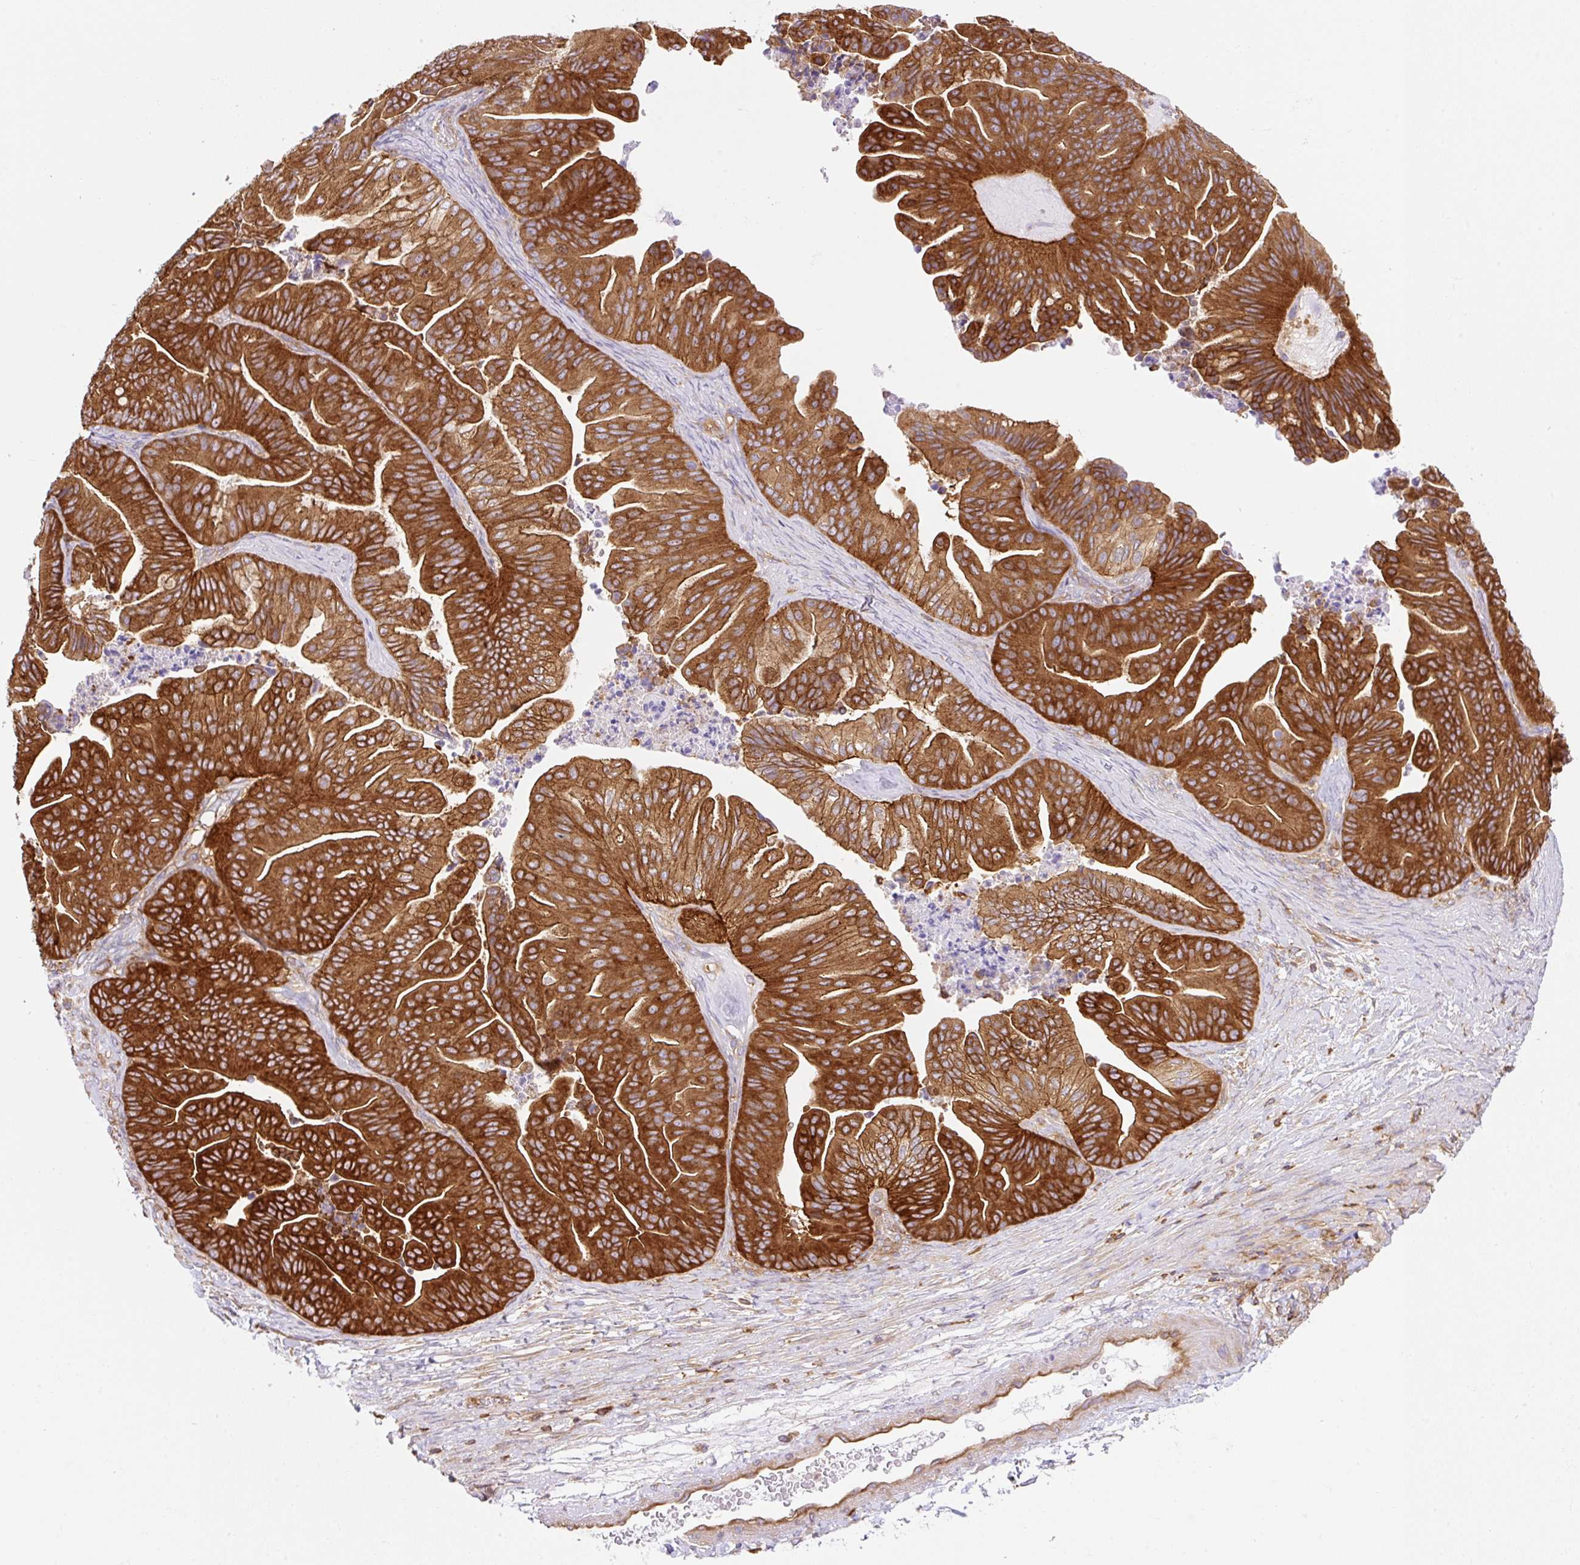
{"staining": {"intensity": "strong", "quantity": ">75%", "location": "cytoplasmic/membranous"}, "tissue": "ovarian cancer", "cell_type": "Tumor cells", "image_type": "cancer", "snomed": [{"axis": "morphology", "description": "Cystadenocarcinoma, mucinous, NOS"}, {"axis": "topography", "description": "Ovary"}], "caption": "Protein staining shows strong cytoplasmic/membranous expression in approximately >75% of tumor cells in mucinous cystadenocarcinoma (ovarian).", "gene": "DNM2", "patient": {"sex": "female", "age": 67}}